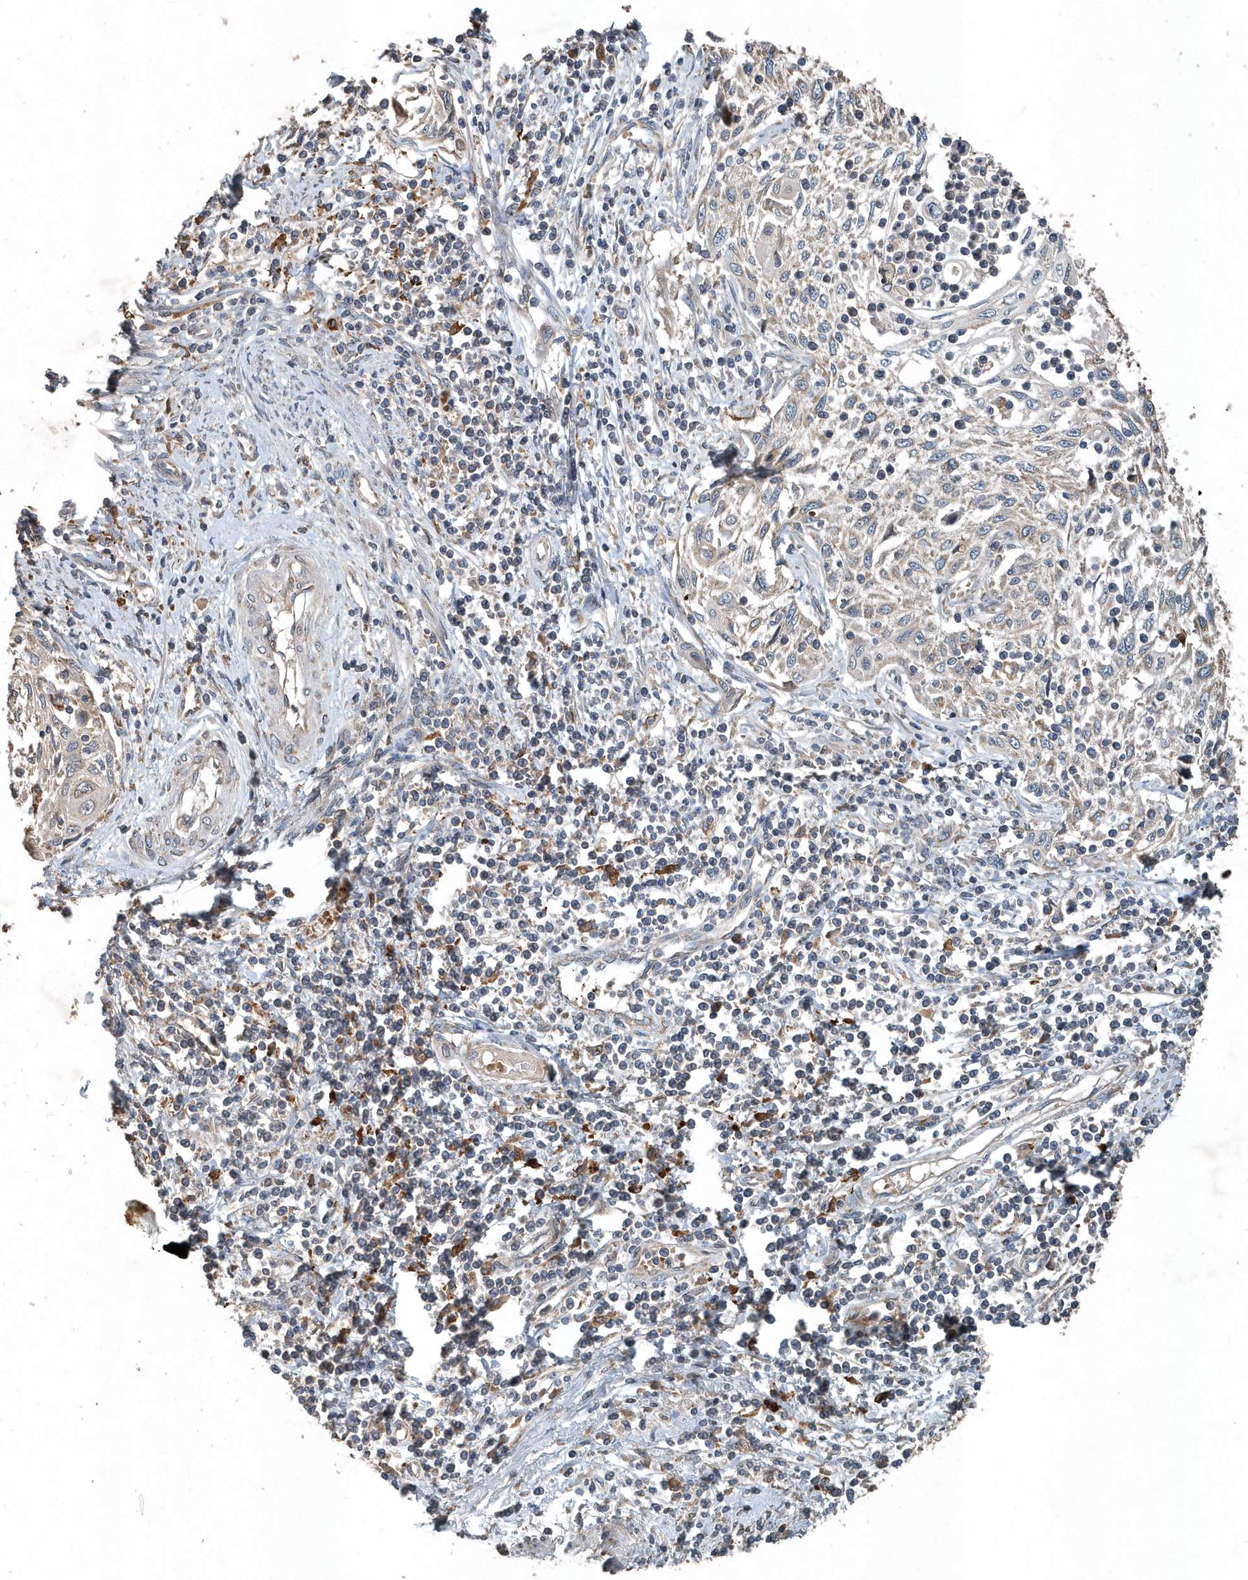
{"staining": {"intensity": "weak", "quantity": "25%-75%", "location": "cytoplasmic/membranous"}, "tissue": "cervical cancer", "cell_type": "Tumor cells", "image_type": "cancer", "snomed": [{"axis": "morphology", "description": "Squamous cell carcinoma, NOS"}, {"axis": "topography", "description": "Cervix"}], "caption": "The micrograph exhibits immunohistochemical staining of cervical cancer (squamous cell carcinoma). There is weak cytoplasmic/membranous staining is seen in approximately 25%-75% of tumor cells. (Brightfield microscopy of DAB IHC at high magnification).", "gene": "SCFD2", "patient": {"sex": "female", "age": 70}}